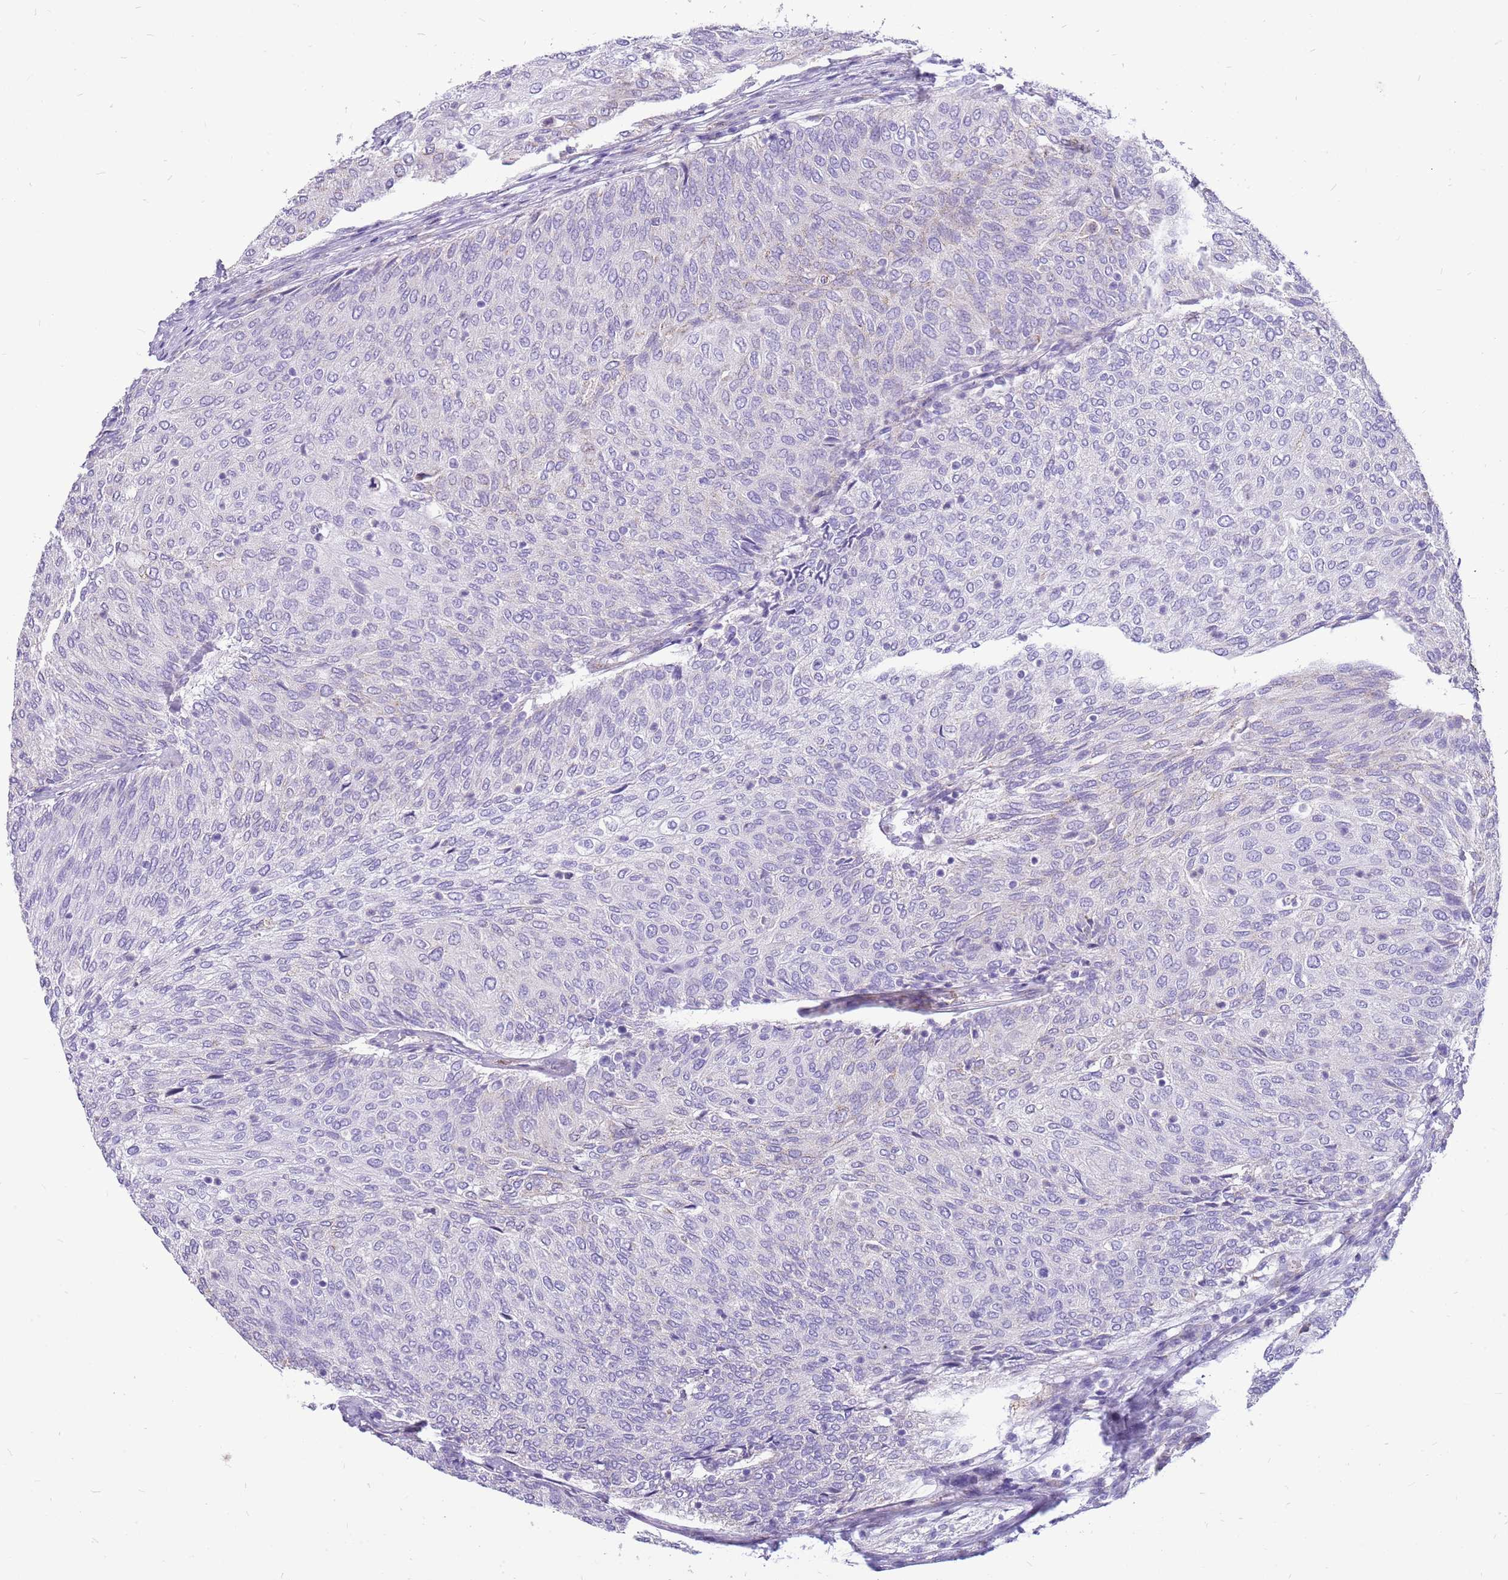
{"staining": {"intensity": "weak", "quantity": "<25%", "location": "cytoplasmic/membranous"}, "tissue": "urothelial cancer", "cell_type": "Tumor cells", "image_type": "cancer", "snomed": [{"axis": "morphology", "description": "Urothelial carcinoma, Low grade"}, {"axis": "topography", "description": "Urinary bladder"}], "caption": "IHC photomicrograph of human urothelial carcinoma (low-grade) stained for a protein (brown), which reveals no staining in tumor cells. (DAB IHC visualized using brightfield microscopy, high magnification).", "gene": "PCNX1", "patient": {"sex": "female", "age": 79}}